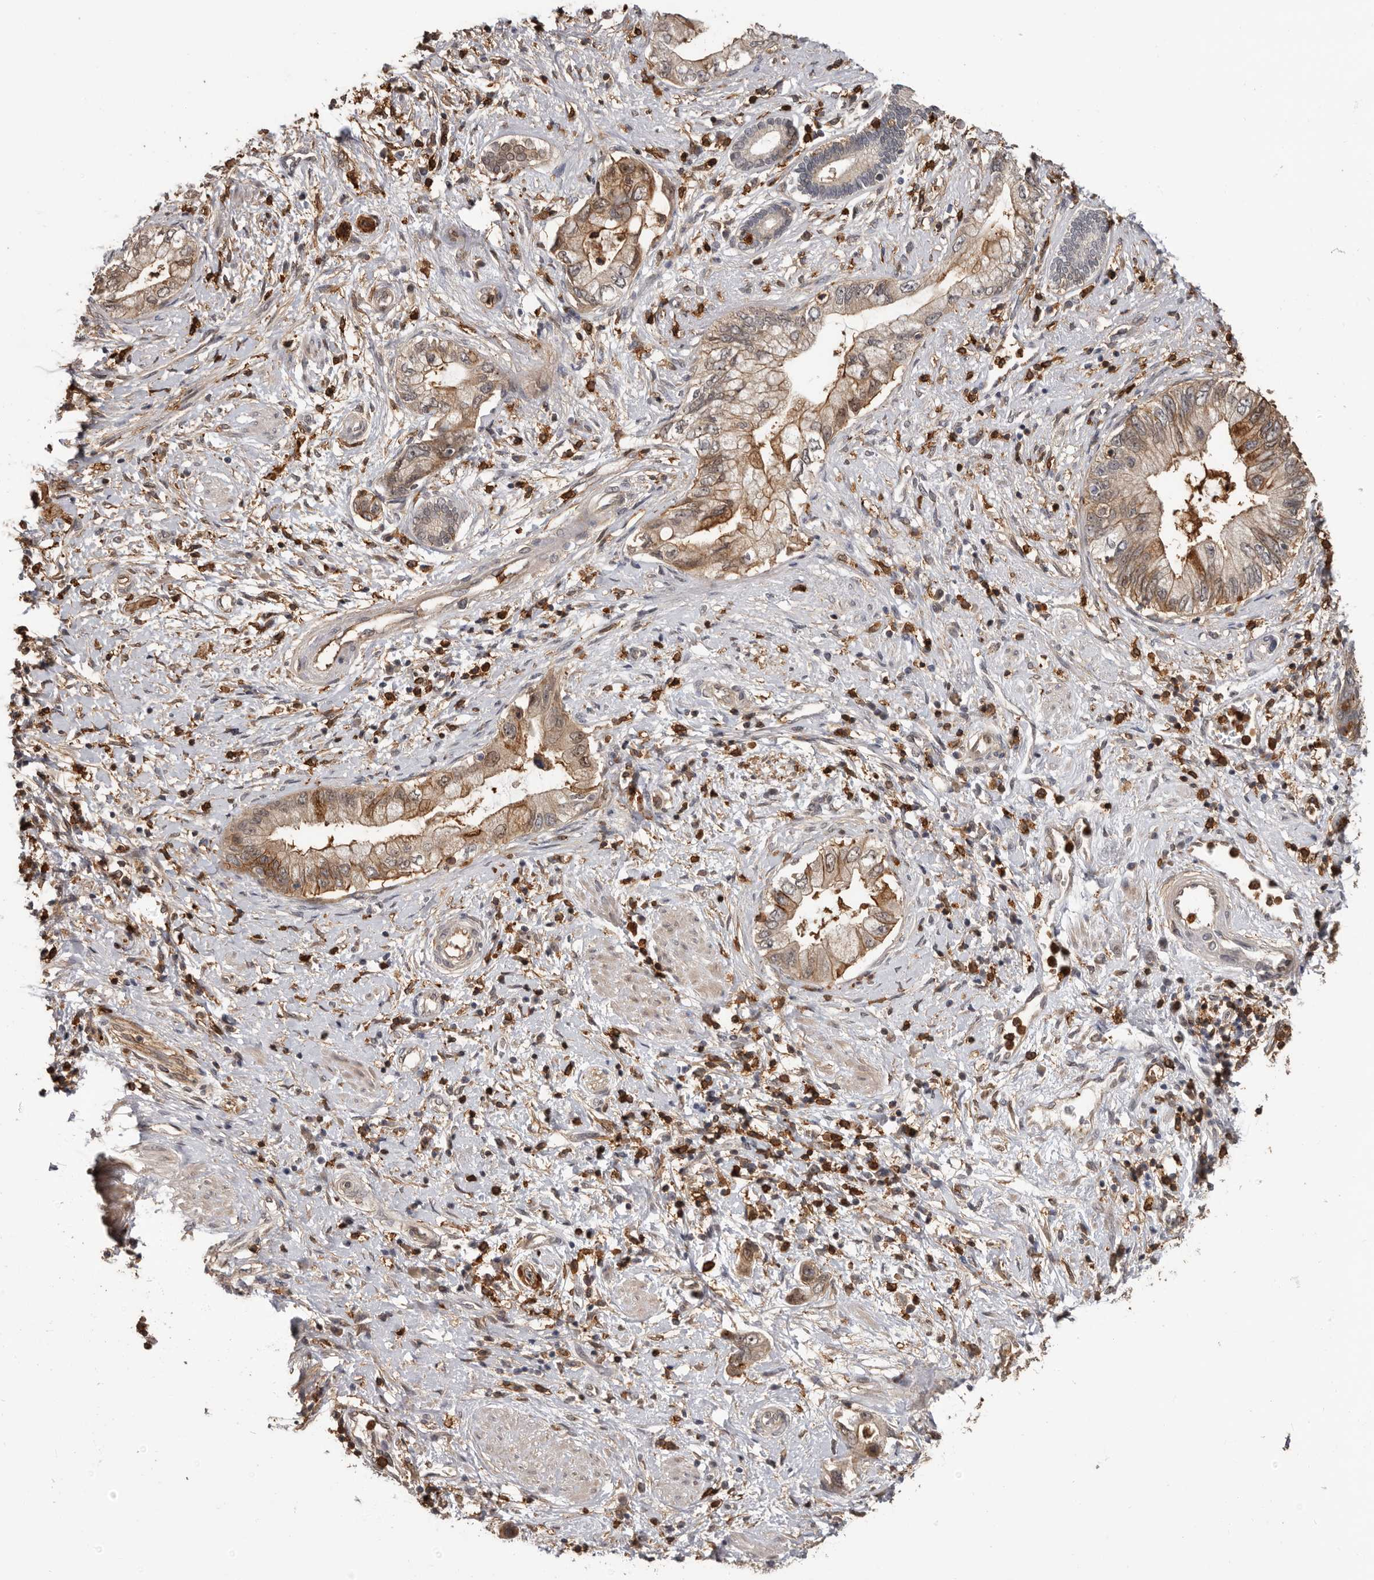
{"staining": {"intensity": "moderate", "quantity": "25%-75%", "location": "cytoplasmic/membranous,nuclear"}, "tissue": "pancreatic cancer", "cell_type": "Tumor cells", "image_type": "cancer", "snomed": [{"axis": "morphology", "description": "Adenocarcinoma, NOS"}, {"axis": "topography", "description": "Pancreas"}], "caption": "Tumor cells exhibit medium levels of moderate cytoplasmic/membranous and nuclear expression in approximately 25%-75% of cells in pancreatic adenocarcinoma.", "gene": "PRR12", "patient": {"sex": "female", "age": 73}}